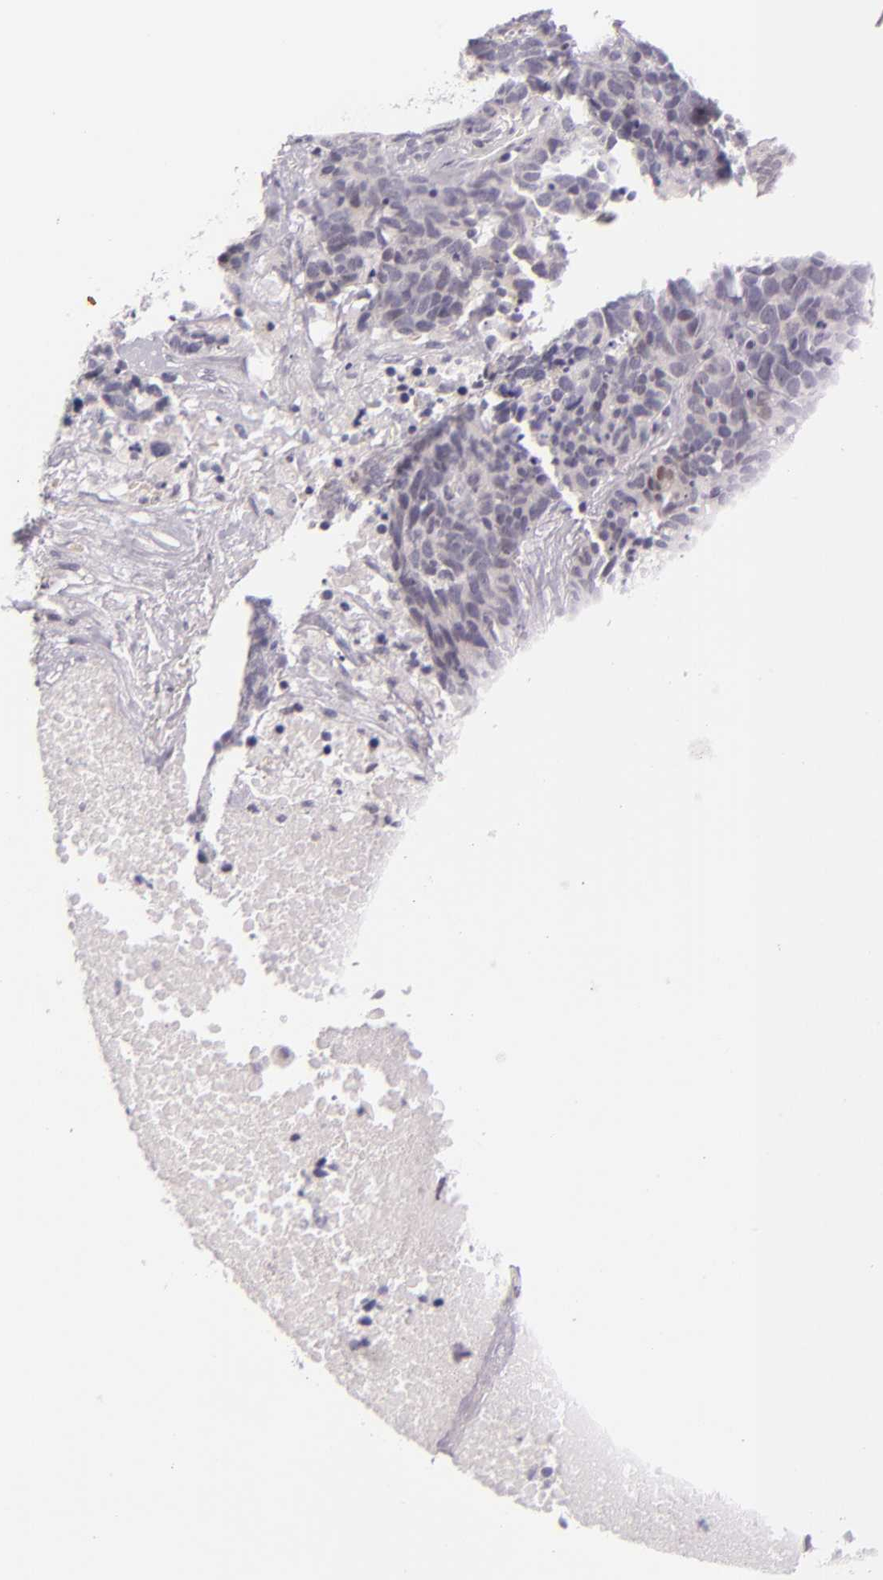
{"staining": {"intensity": "negative", "quantity": "none", "location": "none"}, "tissue": "lung cancer", "cell_type": "Tumor cells", "image_type": "cancer", "snomed": [{"axis": "morphology", "description": "Neoplasm, malignant, NOS"}, {"axis": "topography", "description": "Lung"}], "caption": "Lung cancer (neoplasm (malignant)) was stained to show a protein in brown. There is no significant expression in tumor cells.", "gene": "BCL3", "patient": {"sex": "female", "age": 75}}